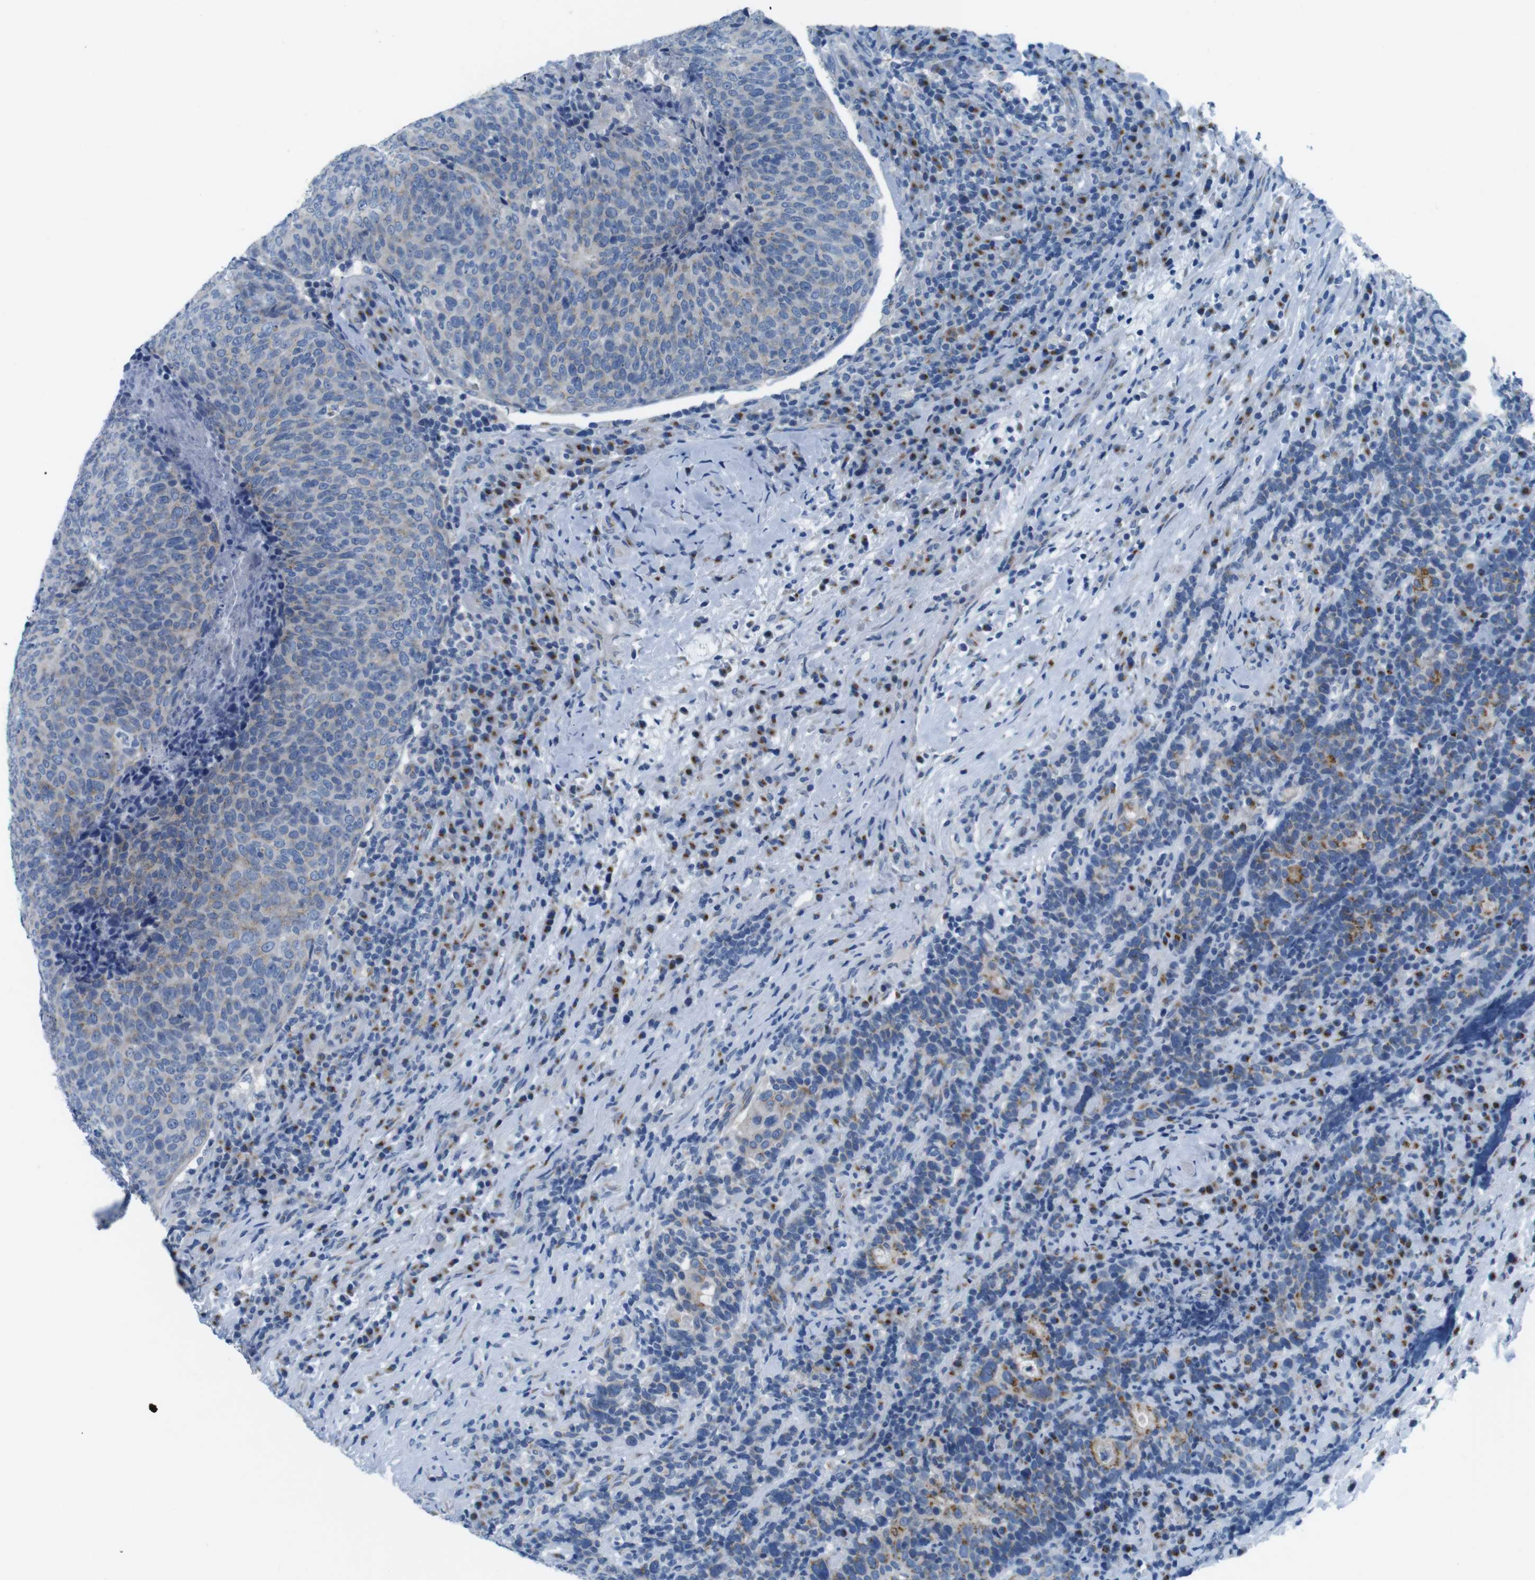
{"staining": {"intensity": "weak", "quantity": "25%-75%", "location": "cytoplasmic/membranous"}, "tissue": "head and neck cancer", "cell_type": "Tumor cells", "image_type": "cancer", "snomed": [{"axis": "morphology", "description": "Squamous cell carcinoma, NOS"}, {"axis": "morphology", "description": "Squamous cell carcinoma, metastatic, NOS"}, {"axis": "topography", "description": "Lymph node"}, {"axis": "topography", "description": "Head-Neck"}], "caption": "Protein expression by IHC reveals weak cytoplasmic/membranous staining in about 25%-75% of tumor cells in head and neck cancer. The staining was performed using DAB (3,3'-diaminobenzidine), with brown indicating positive protein expression. Nuclei are stained blue with hematoxylin.", "gene": "GOLGA2", "patient": {"sex": "male", "age": 62}}